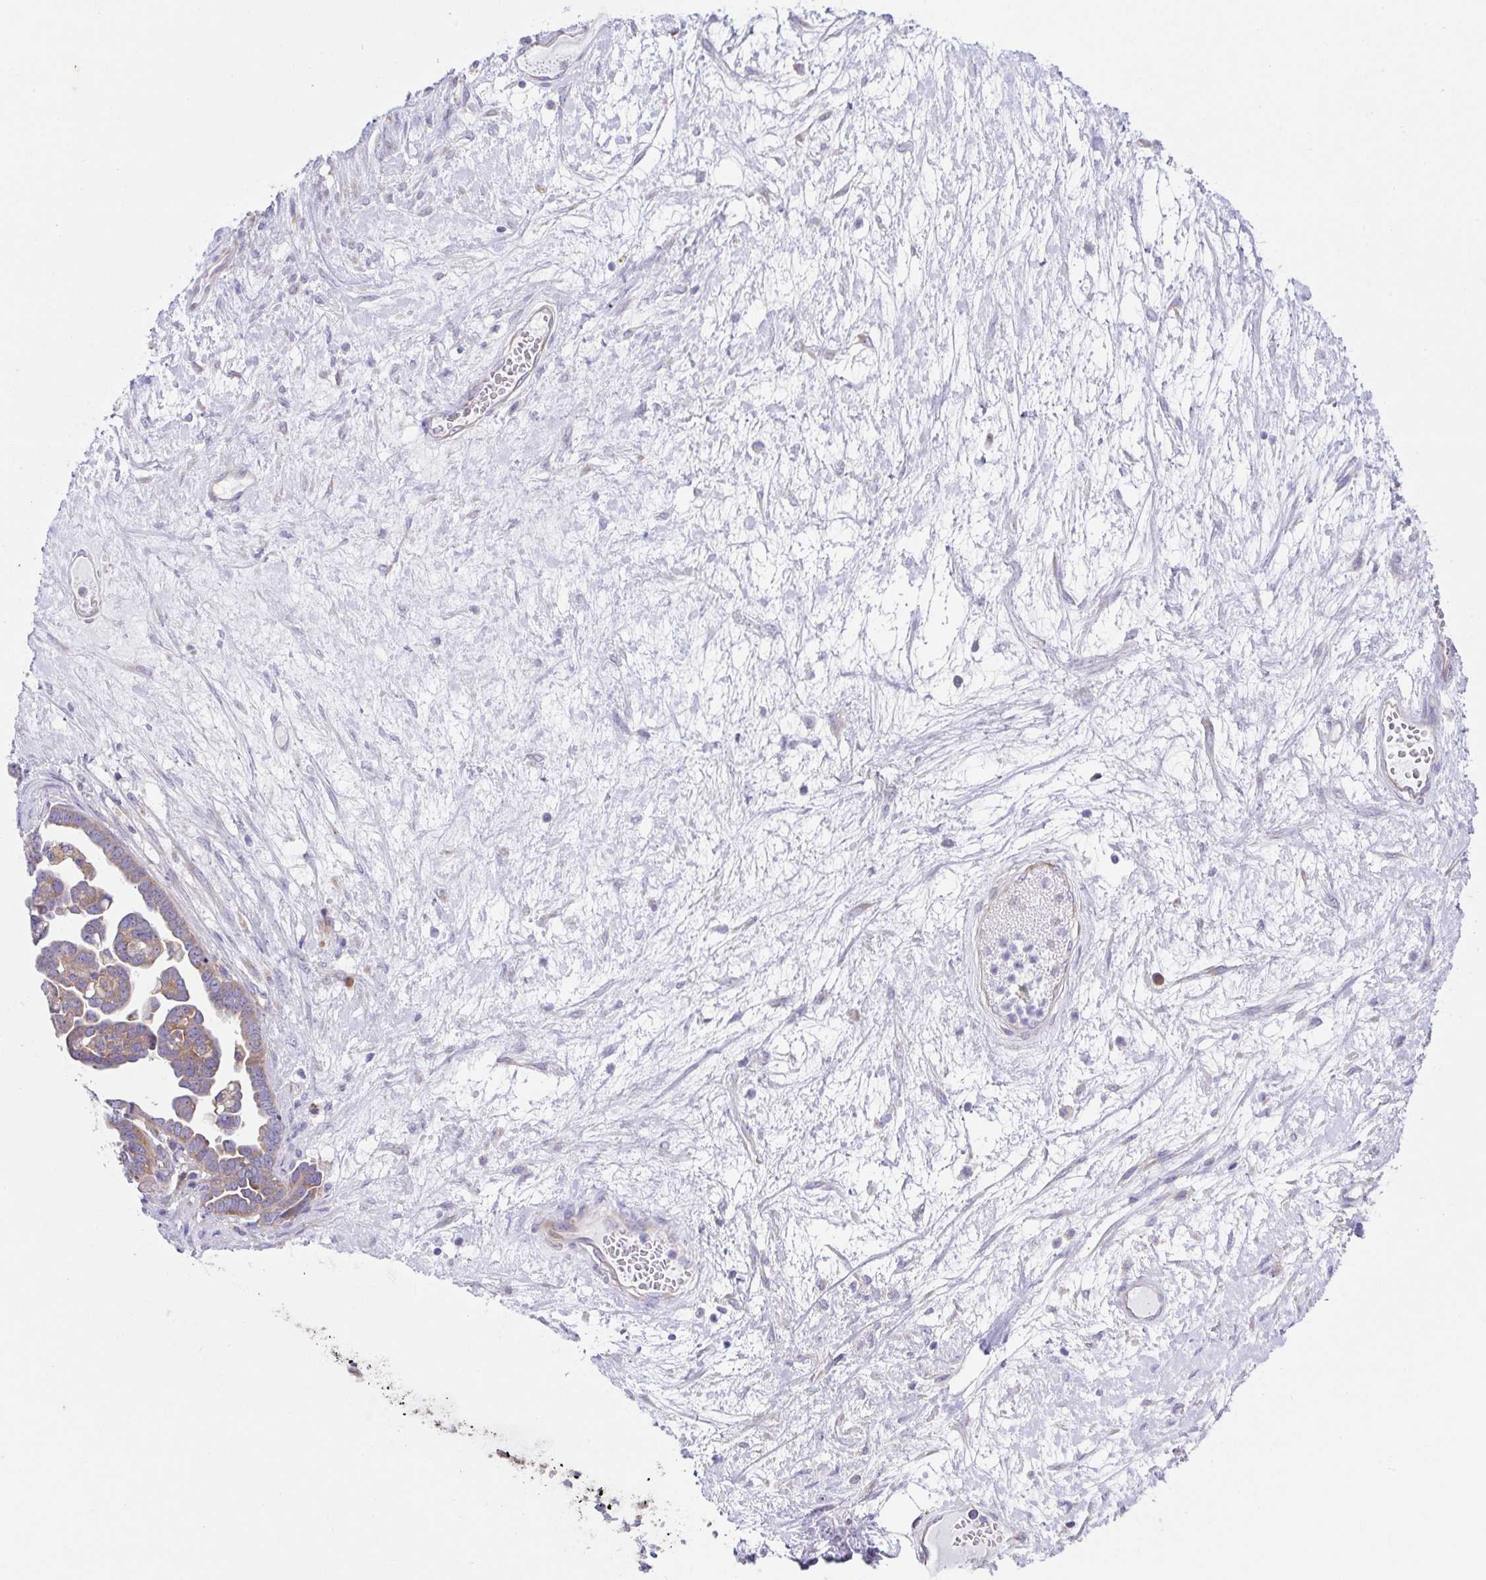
{"staining": {"intensity": "moderate", "quantity": "25%-75%", "location": "cytoplasmic/membranous"}, "tissue": "ovarian cancer", "cell_type": "Tumor cells", "image_type": "cancer", "snomed": [{"axis": "morphology", "description": "Cystadenocarcinoma, serous, NOS"}, {"axis": "topography", "description": "Ovary"}], "caption": "Brown immunohistochemical staining in human ovarian cancer (serous cystadenocarcinoma) shows moderate cytoplasmic/membranous staining in approximately 25%-75% of tumor cells.", "gene": "FAU", "patient": {"sex": "female", "age": 54}}